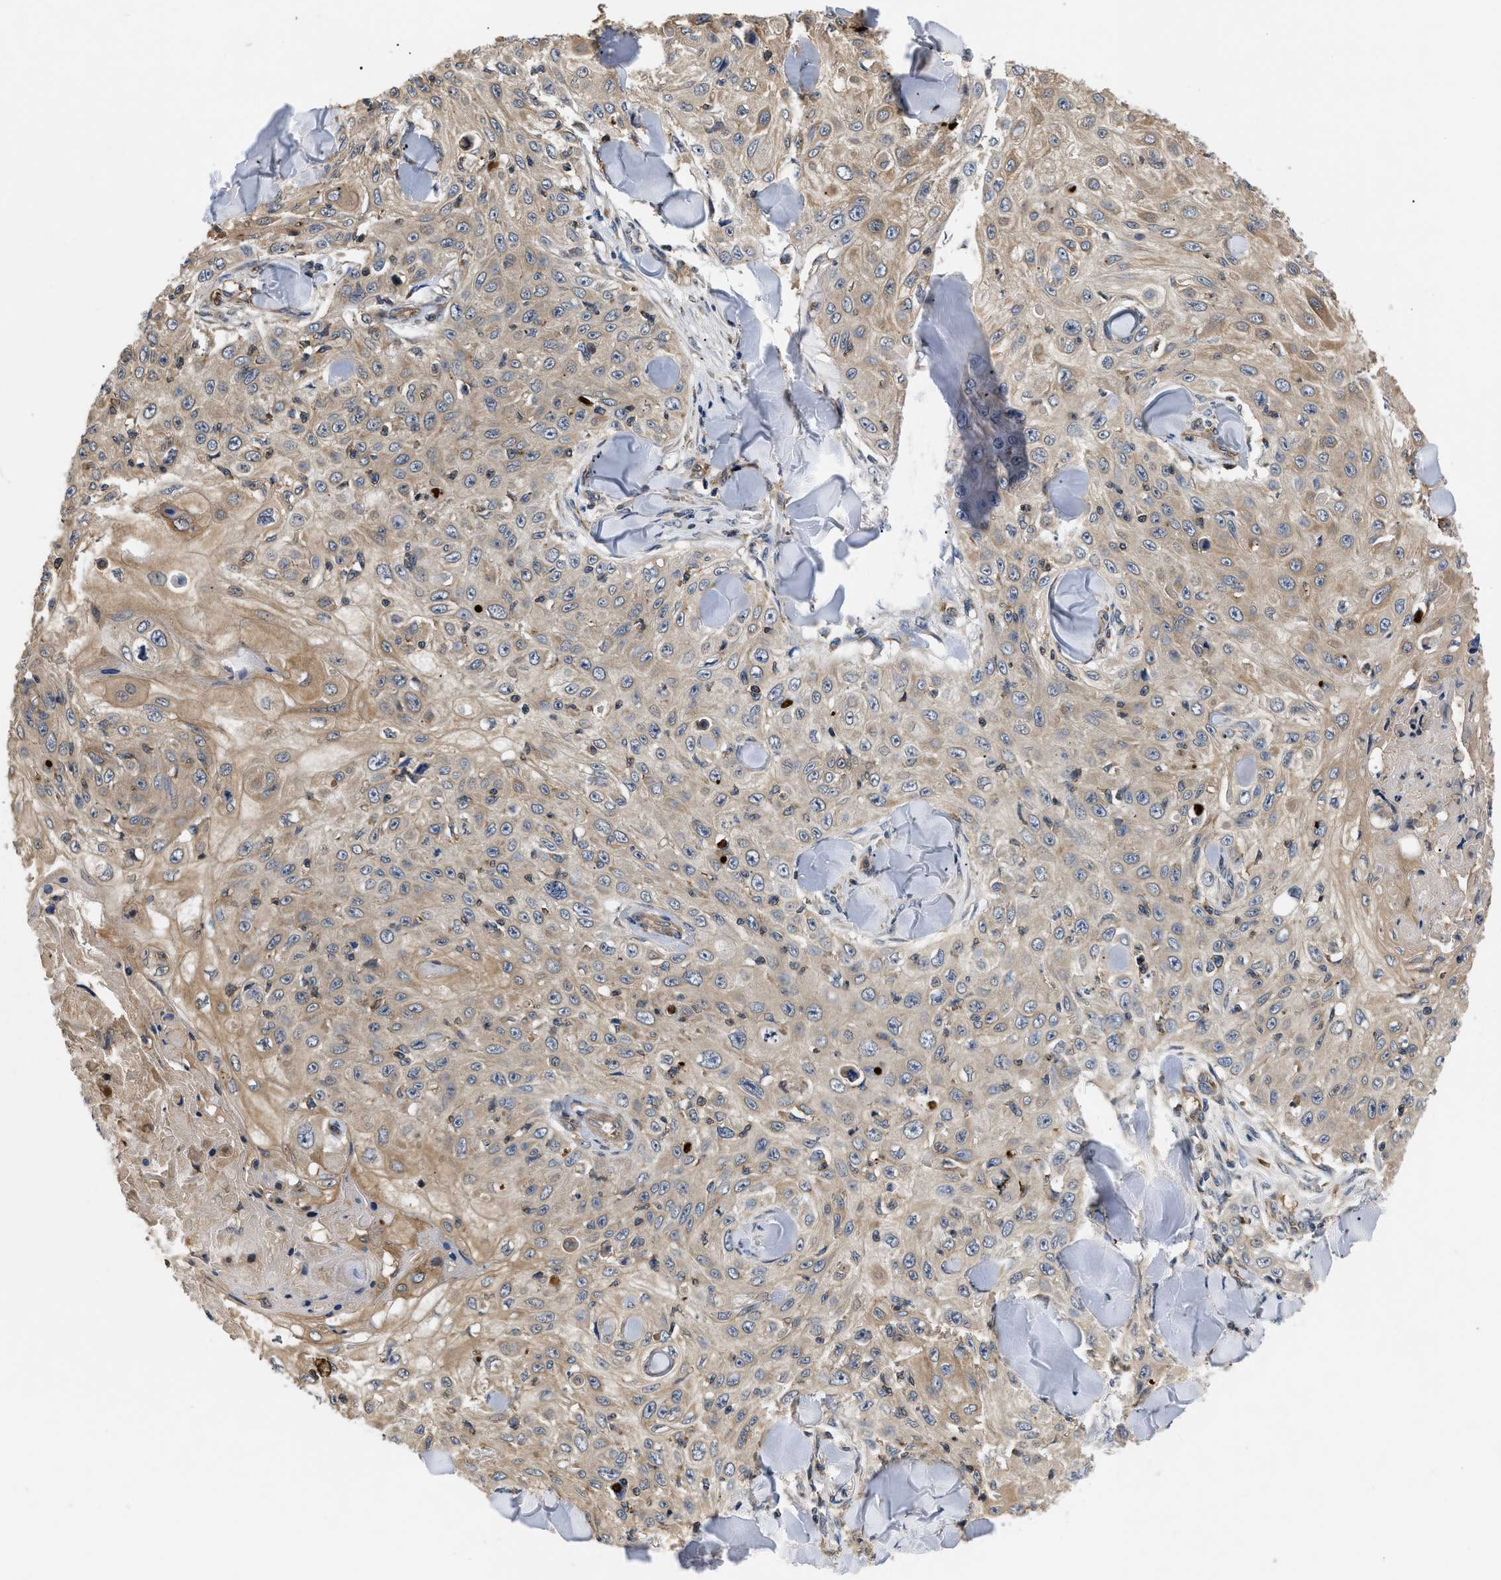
{"staining": {"intensity": "moderate", "quantity": "<25%", "location": "cytoplasmic/membranous"}, "tissue": "skin cancer", "cell_type": "Tumor cells", "image_type": "cancer", "snomed": [{"axis": "morphology", "description": "Squamous cell carcinoma, NOS"}, {"axis": "topography", "description": "Skin"}], "caption": "Moderate cytoplasmic/membranous positivity is appreciated in about <25% of tumor cells in squamous cell carcinoma (skin). (Stains: DAB in brown, nuclei in blue, Microscopy: brightfield microscopy at high magnification).", "gene": "HMGCR", "patient": {"sex": "male", "age": 86}}